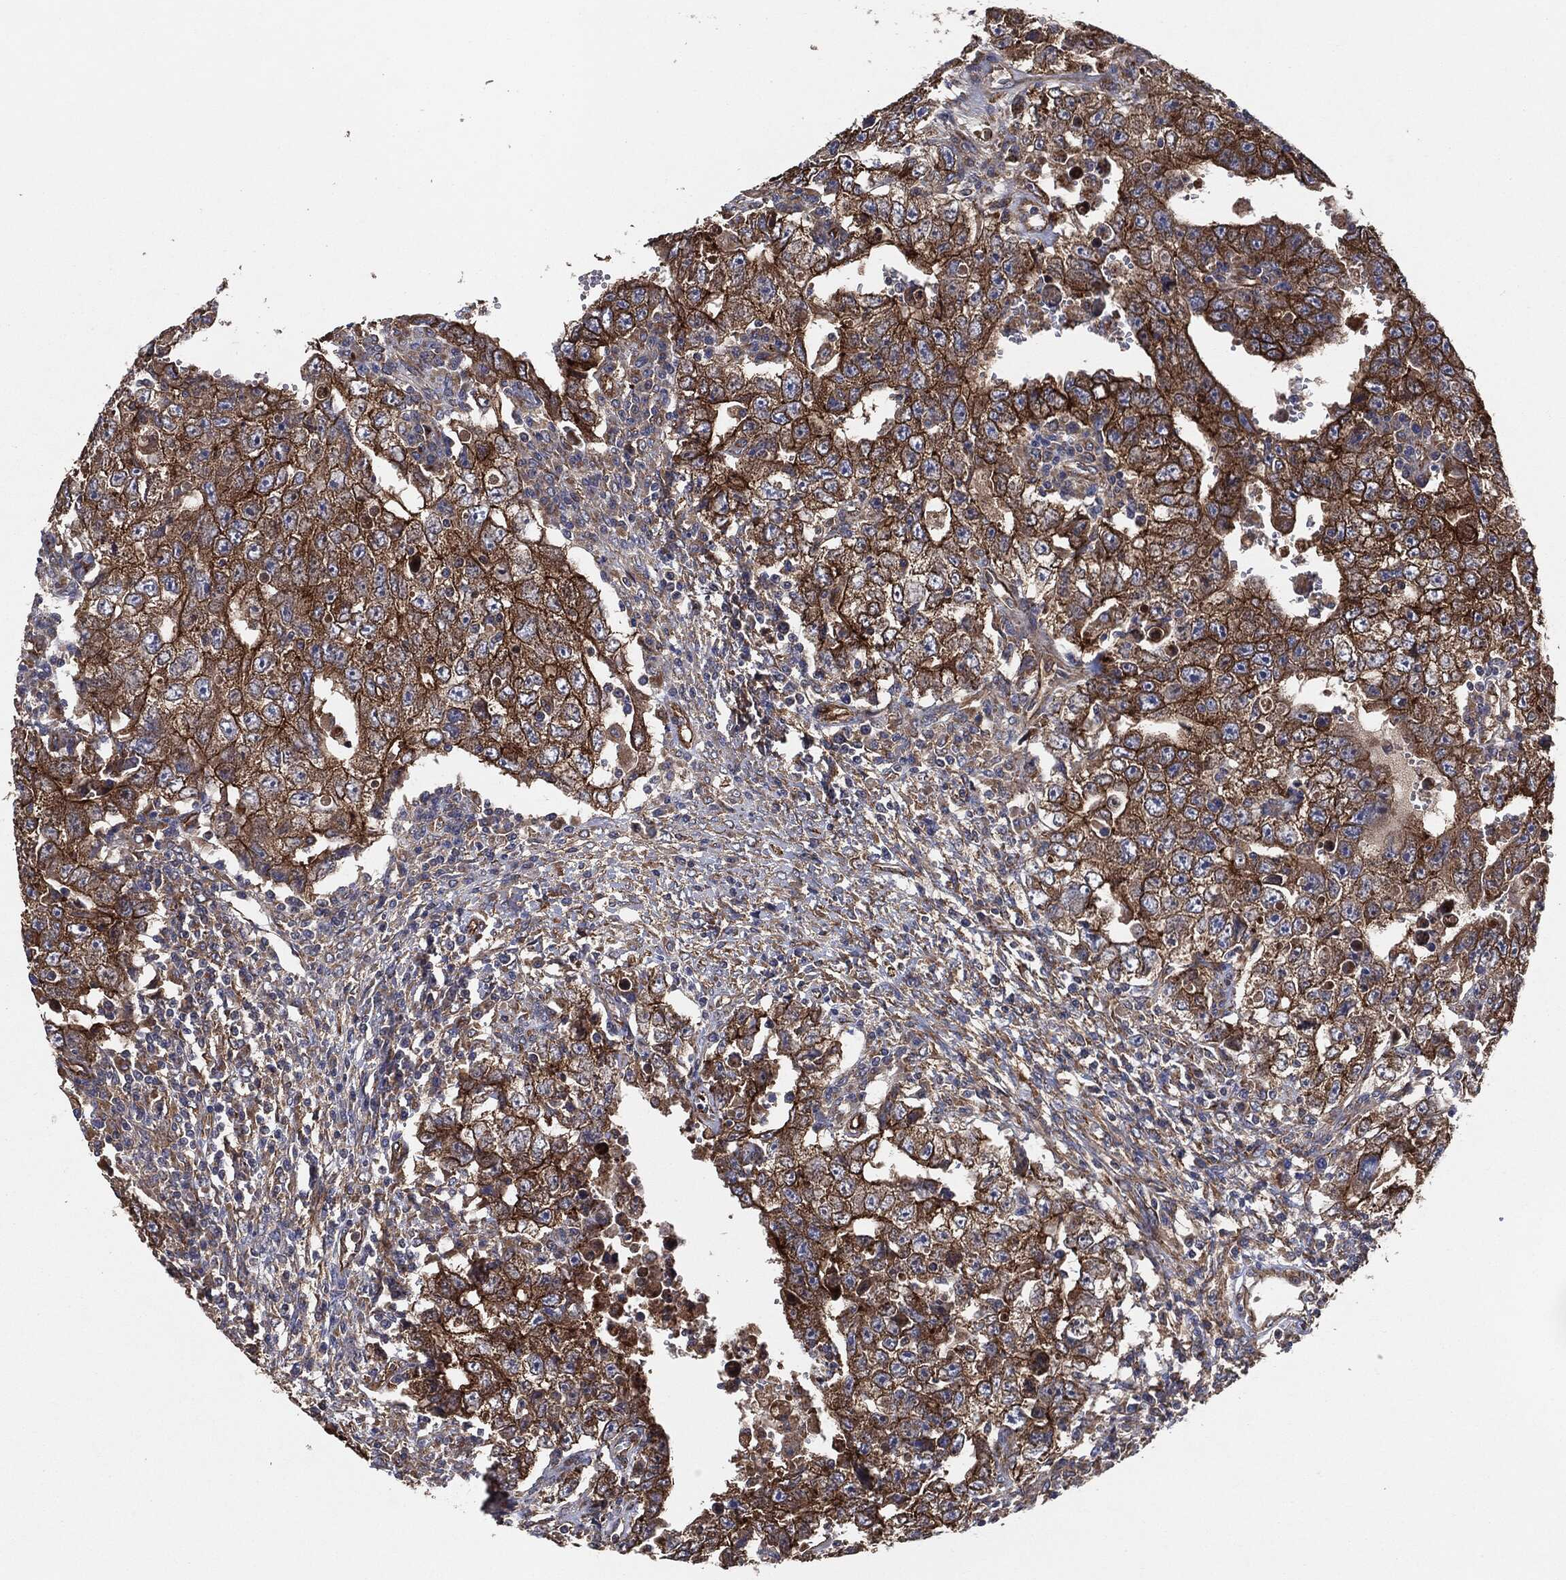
{"staining": {"intensity": "strong", "quantity": ">75%", "location": "cytoplasmic/membranous"}, "tissue": "testis cancer", "cell_type": "Tumor cells", "image_type": "cancer", "snomed": [{"axis": "morphology", "description": "Carcinoma, Embryonal, NOS"}, {"axis": "topography", "description": "Testis"}], "caption": "High-power microscopy captured an immunohistochemistry histopathology image of testis cancer (embryonal carcinoma), revealing strong cytoplasmic/membranous expression in about >75% of tumor cells.", "gene": "CTNNA1", "patient": {"sex": "male", "age": 26}}